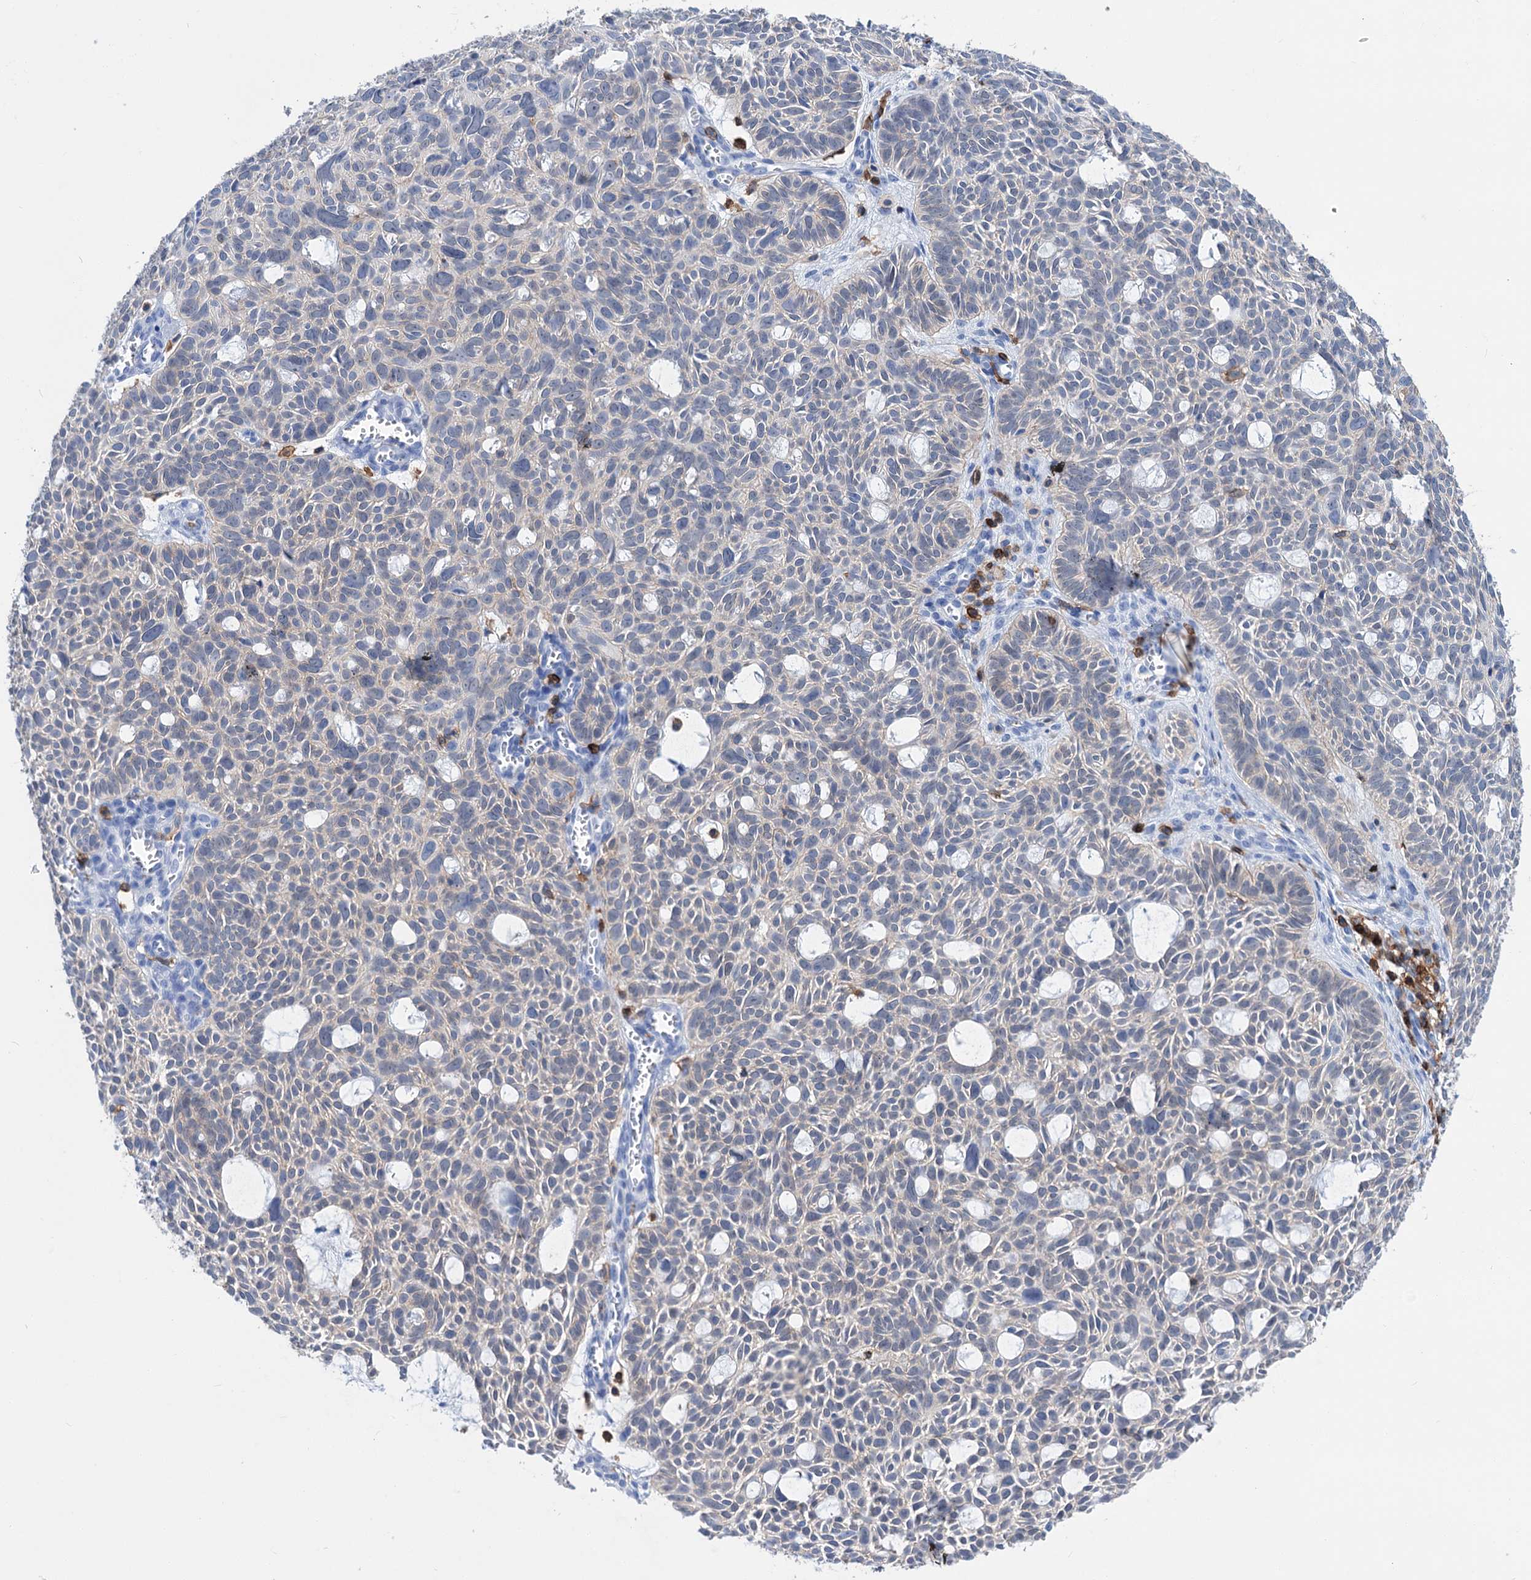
{"staining": {"intensity": "negative", "quantity": "none", "location": "none"}, "tissue": "skin cancer", "cell_type": "Tumor cells", "image_type": "cancer", "snomed": [{"axis": "morphology", "description": "Basal cell carcinoma"}, {"axis": "topography", "description": "Skin"}], "caption": "An image of human skin basal cell carcinoma is negative for staining in tumor cells.", "gene": "DEF6", "patient": {"sex": "male", "age": 69}}